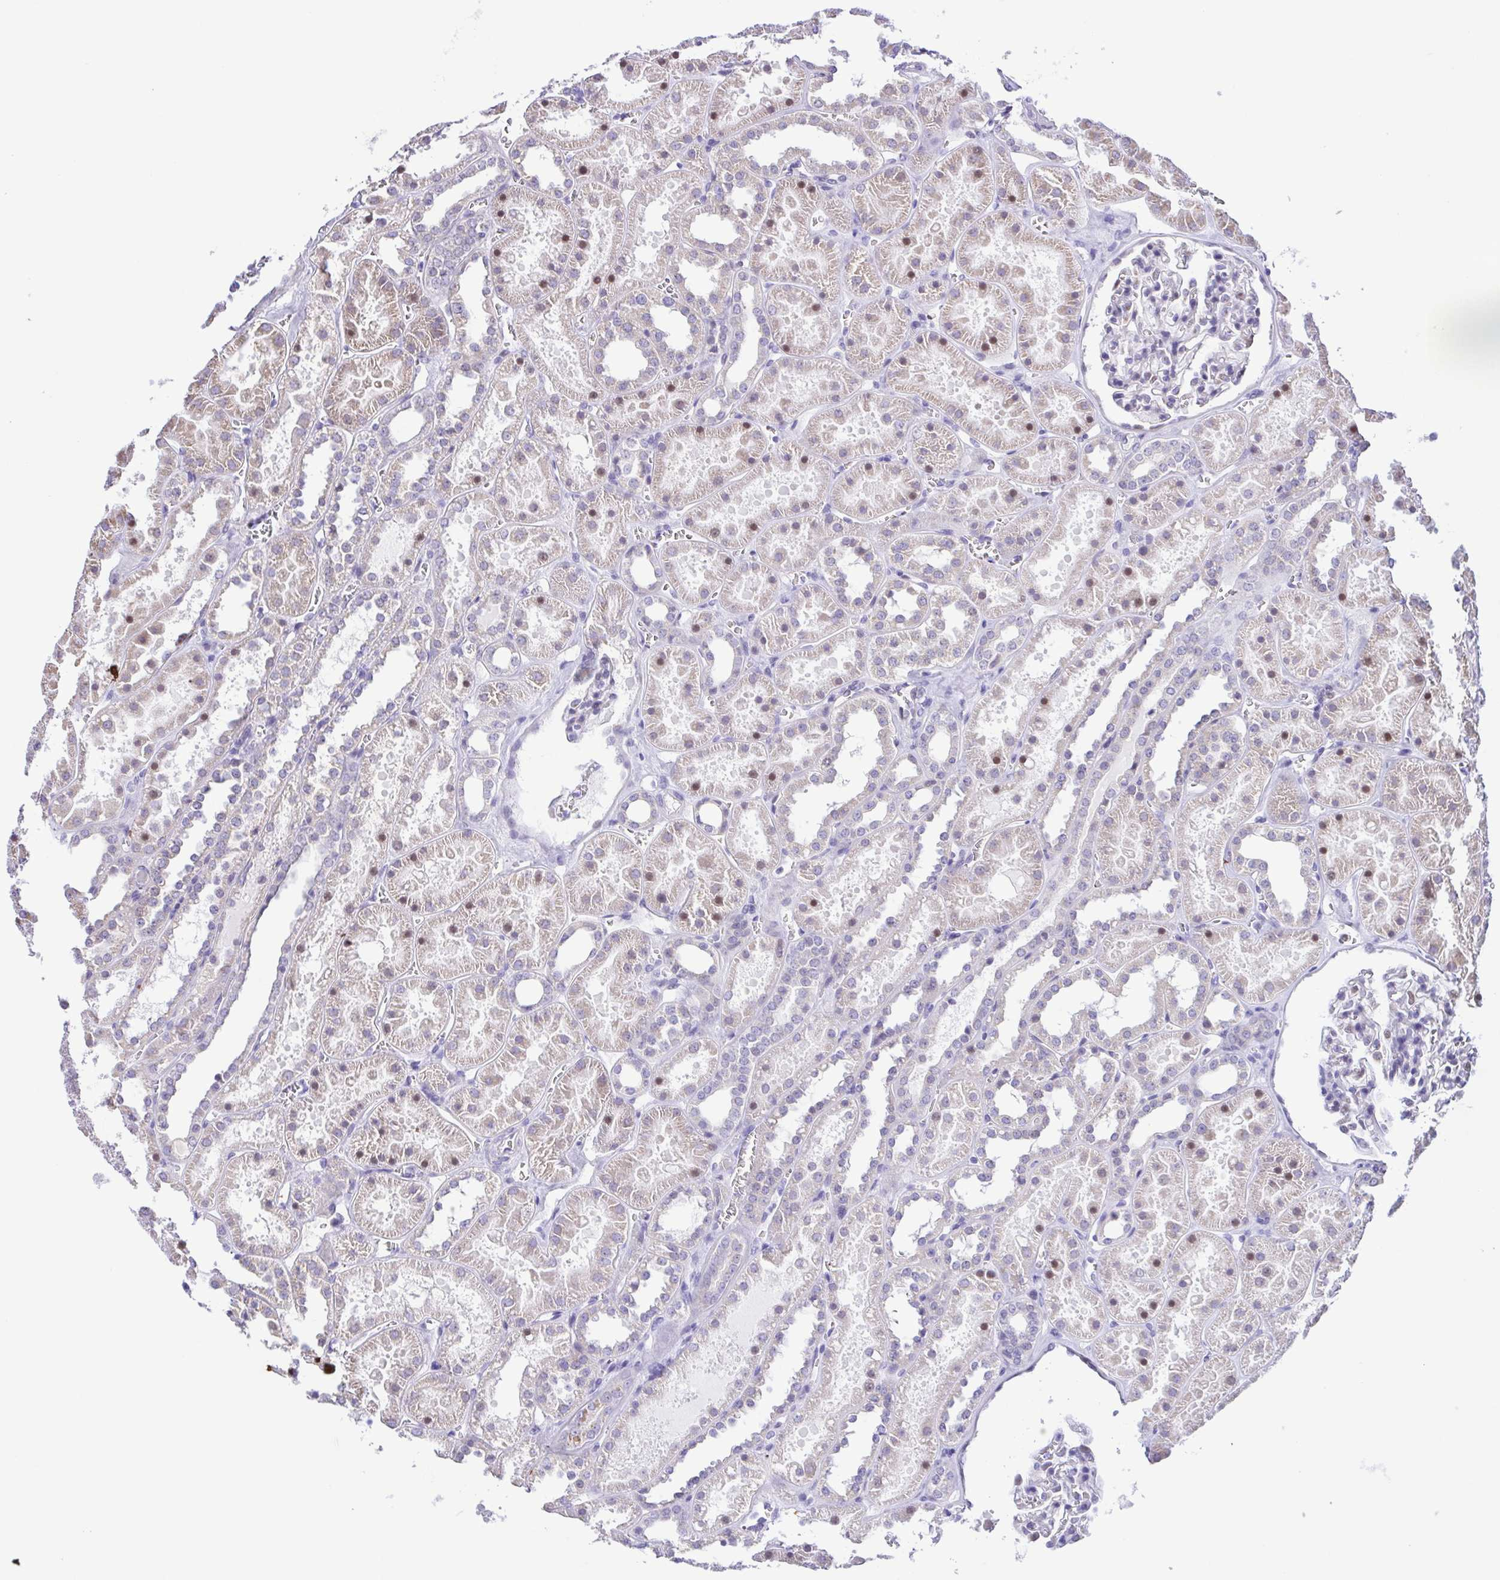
{"staining": {"intensity": "negative", "quantity": "none", "location": "none"}, "tissue": "kidney", "cell_type": "Cells in glomeruli", "image_type": "normal", "snomed": [{"axis": "morphology", "description": "Normal tissue, NOS"}, {"axis": "topography", "description": "Kidney"}], "caption": "This is an immunohistochemistry (IHC) image of normal kidney. There is no expression in cells in glomeruli.", "gene": "ENSG00000286022", "patient": {"sex": "female", "age": 41}}